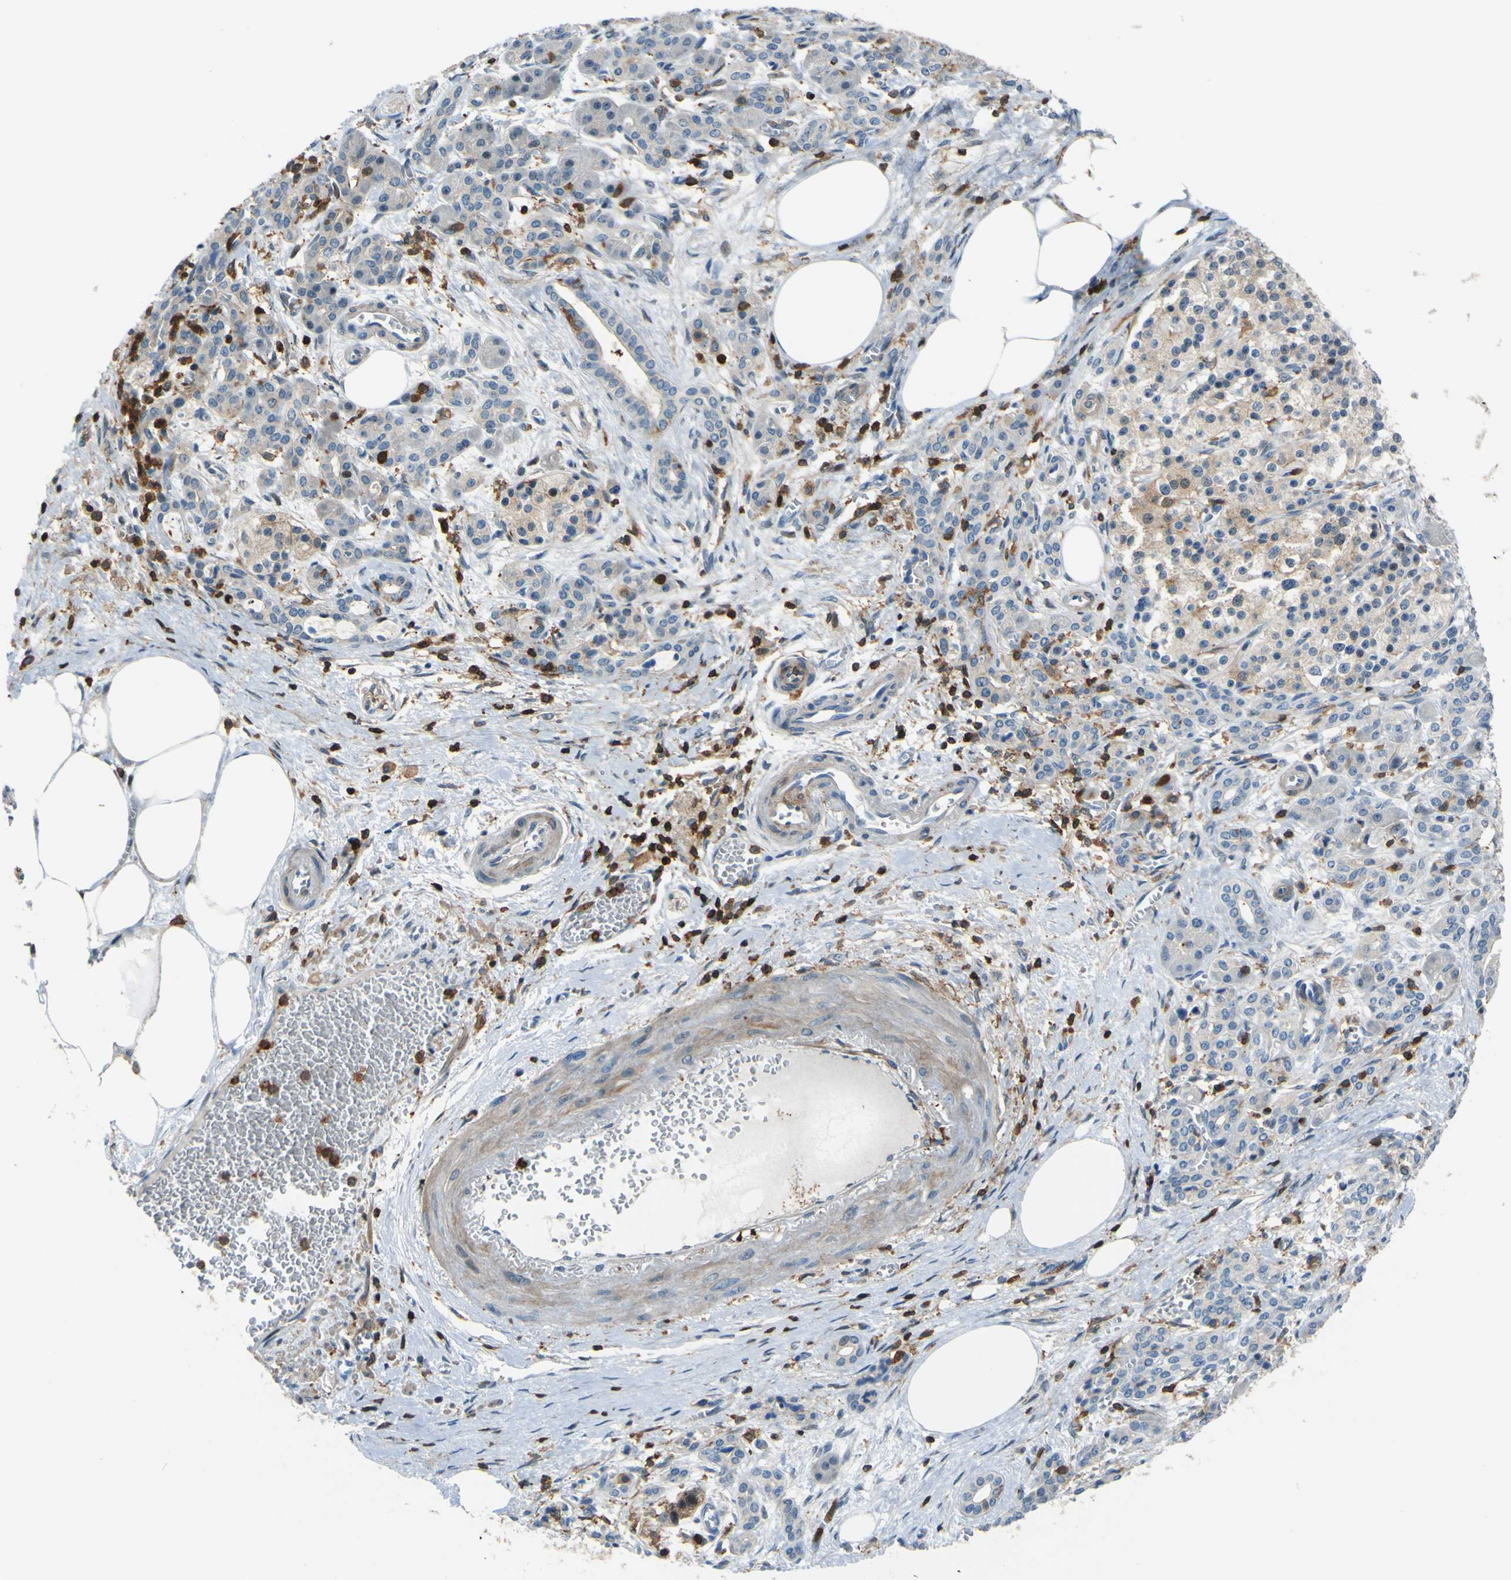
{"staining": {"intensity": "negative", "quantity": "none", "location": "none"}, "tissue": "pancreatic cancer", "cell_type": "Tumor cells", "image_type": "cancer", "snomed": [{"axis": "morphology", "description": "Adenocarcinoma, NOS"}, {"axis": "topography", "description": "Pancreas"}], "caption": "Tumor cells are negative for brown protein staining in adenocarcinoma (pancreatic). Brightfield microscopy of immunohistochemistry (IHC) stained with DAB (brown) and hematoxylin (blue), captured at high magnification.", "gene": "PCDHB5", "patient": {"sex": "female", "age": 70}}